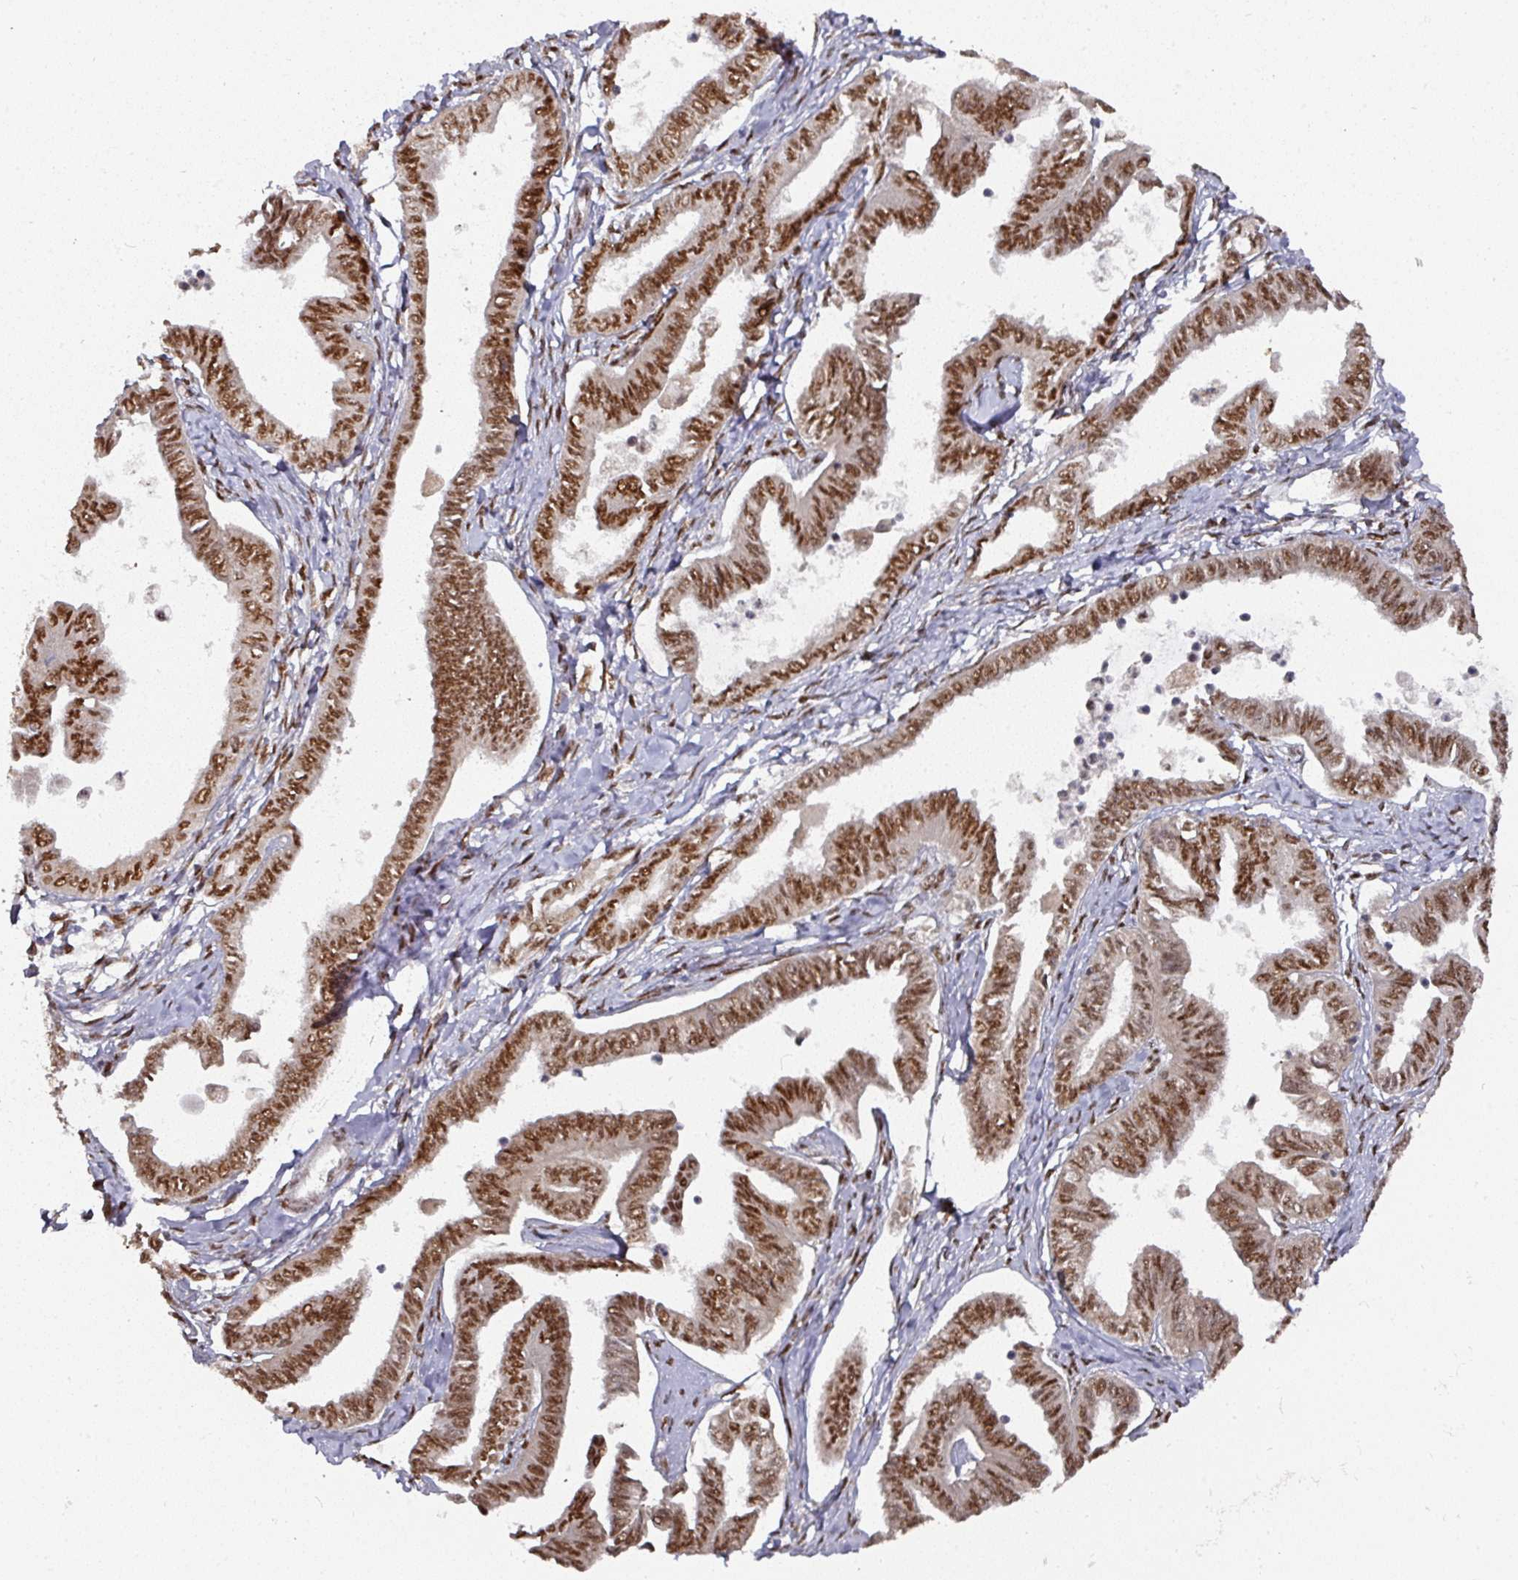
{"staining": {"intensity": "strong", "quantity": ">75%", "location": "nuclear"}, "tissue": "ovarian cancer", "cell_type": "Tumor cells", "image_type": "cancer", "snomed": [{"axis": "morphology", "description": "Carcinoma, endometroid"}, {"axis": "topography", "description": "Ovary"}], "caption": "Immunohistochemistry staining of ovarian cancer, which displays high levels of strong nuclear staining in about >75% of tumor cells indicating strong nuclear protein positivity. The staining was performed using DAB (3,3'-diaminobenzidine) (brown) for protein detection and nuclei were counterstained in hematoxylin (blue).", "gene": "MEPCE", "patient": {"sex": "female", "age": 70}}